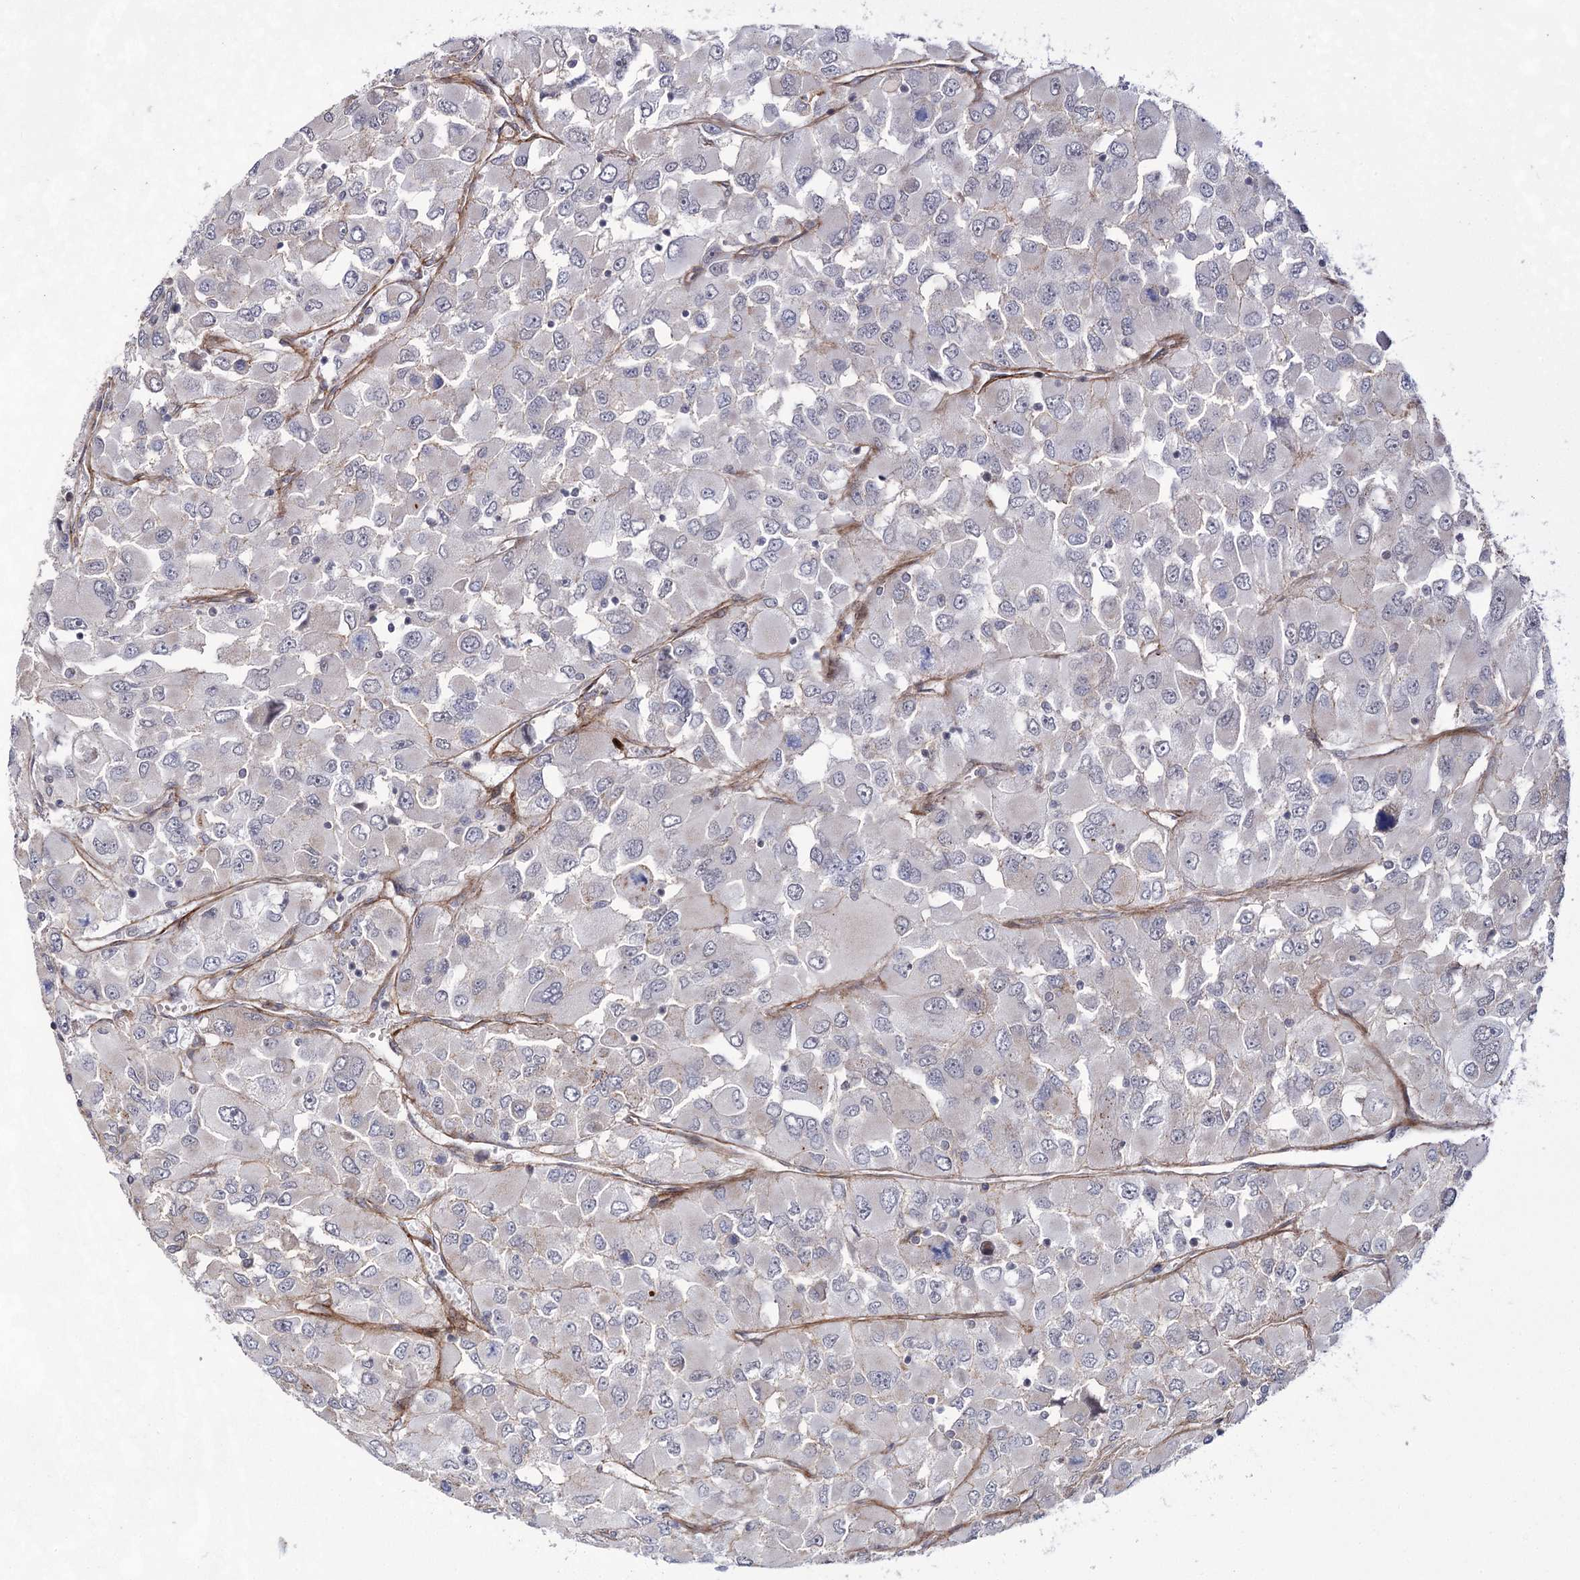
{"staining": {"intensity": "negative", "quantity": "none", "location": "none"}, "tissue": "renal cancer", "cell_type": "Tumor cells", "image_type": "cancer", "snomed": [{"axis": "morphology", "description": "Adenocarcinoma, NOS"}, {"axis": "topography", "description": "Kidney"}], "caption": "IHC micrograph of human renal cancer stained for a protein (brown), which displays no positivity in tumor cells.", "gene": "ATL2", "patient": {"sex": "female", "age": 52}}